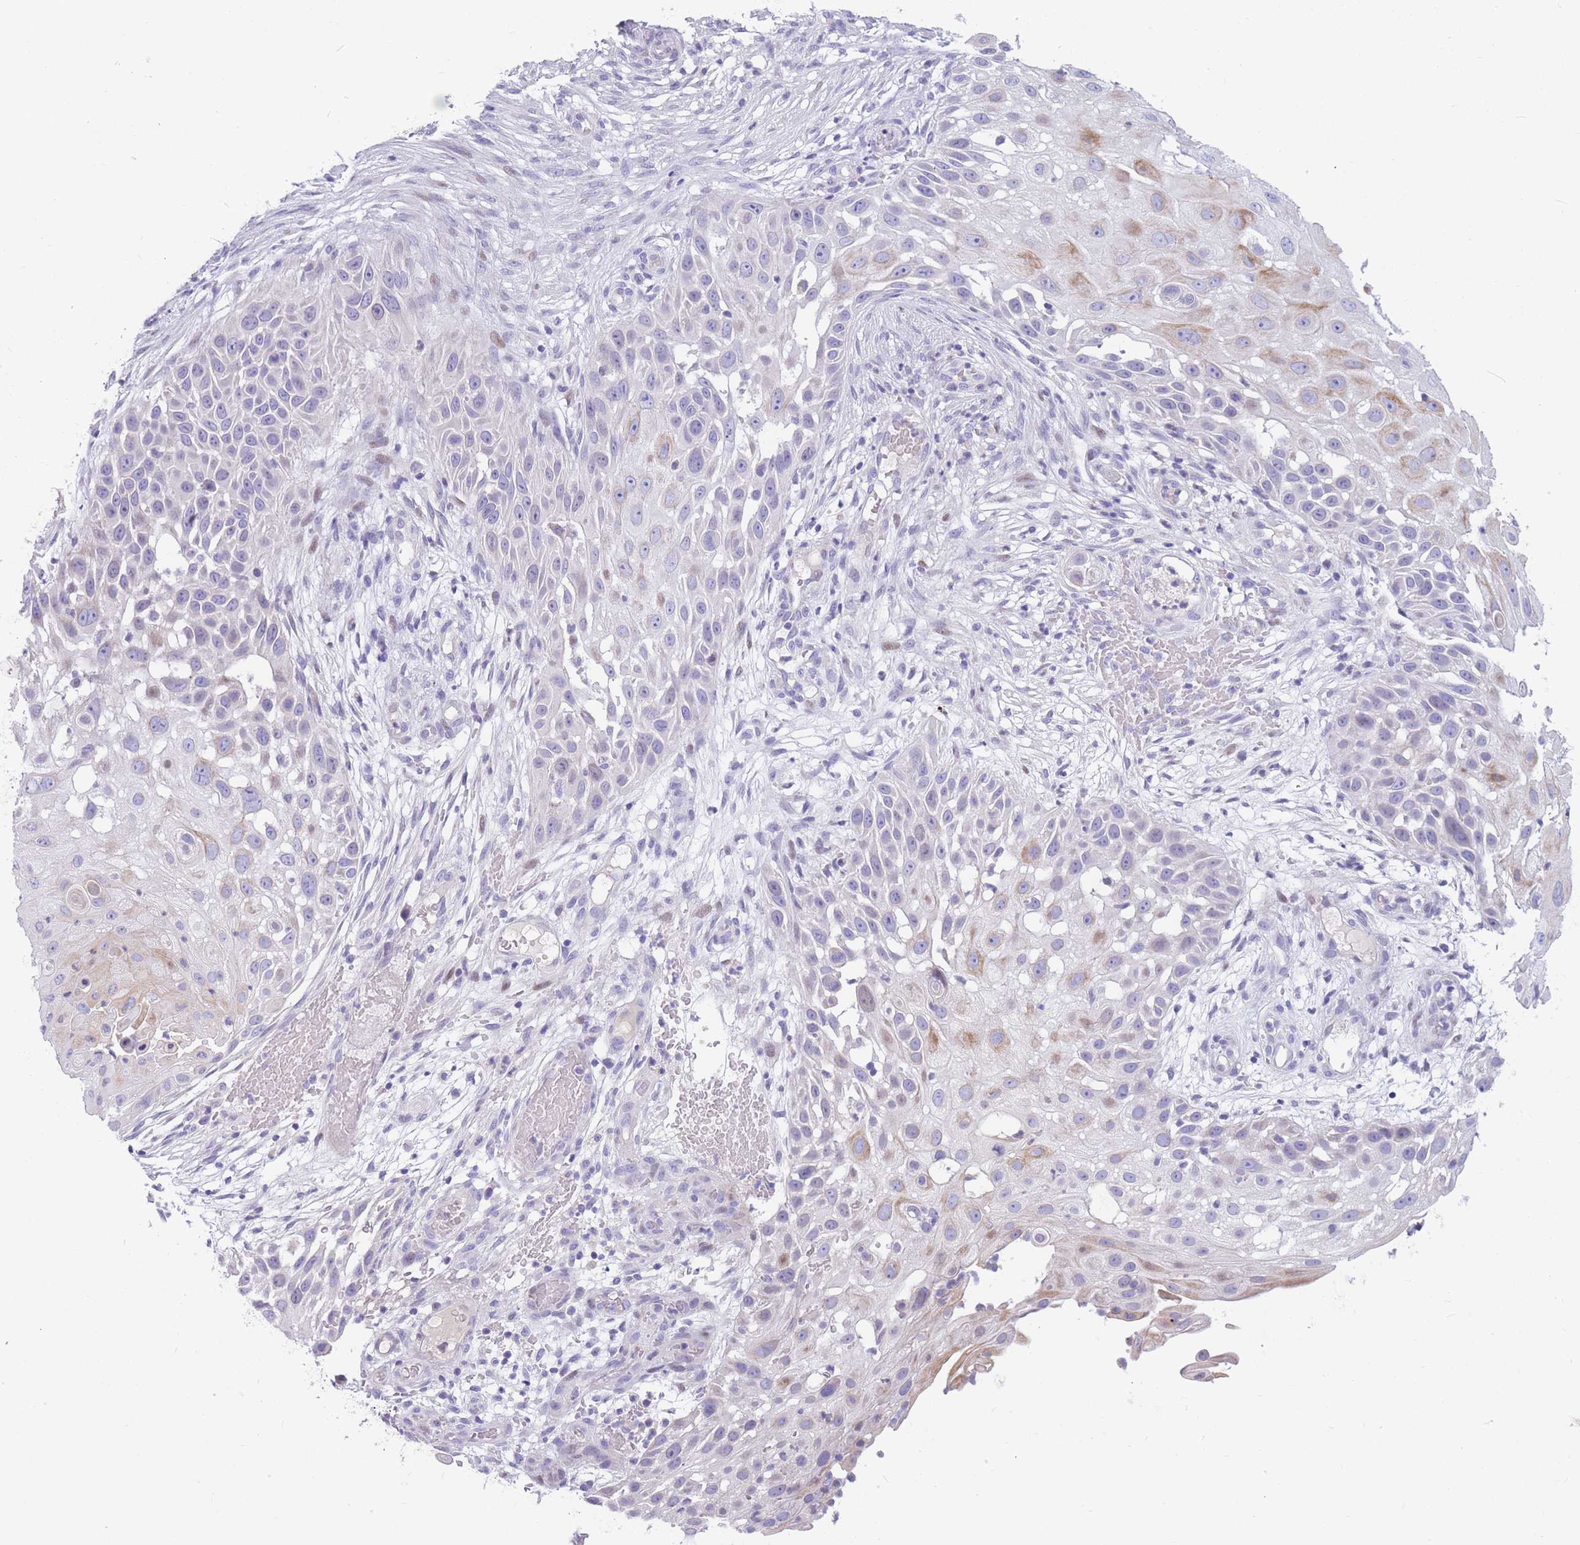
{"staining": {"intensity": "negative", "quantity": "none", "location": "none"}, "tissue": "skin cancer", "cell_type": "Tumor cells", "image_type": "cancer", "snomed": [{"axis": "morphology", "description": "Squamous cell carcinoma, NOS"}, {"axis": "topography", "description": "Skin"}], "caption": "This is an immunohistochemistry (IHC) micrograph of skin cancer. There is no expression in tumor cells.", "gene": "SHCBP1", "patient": {"sex": "female", "age": 44}}